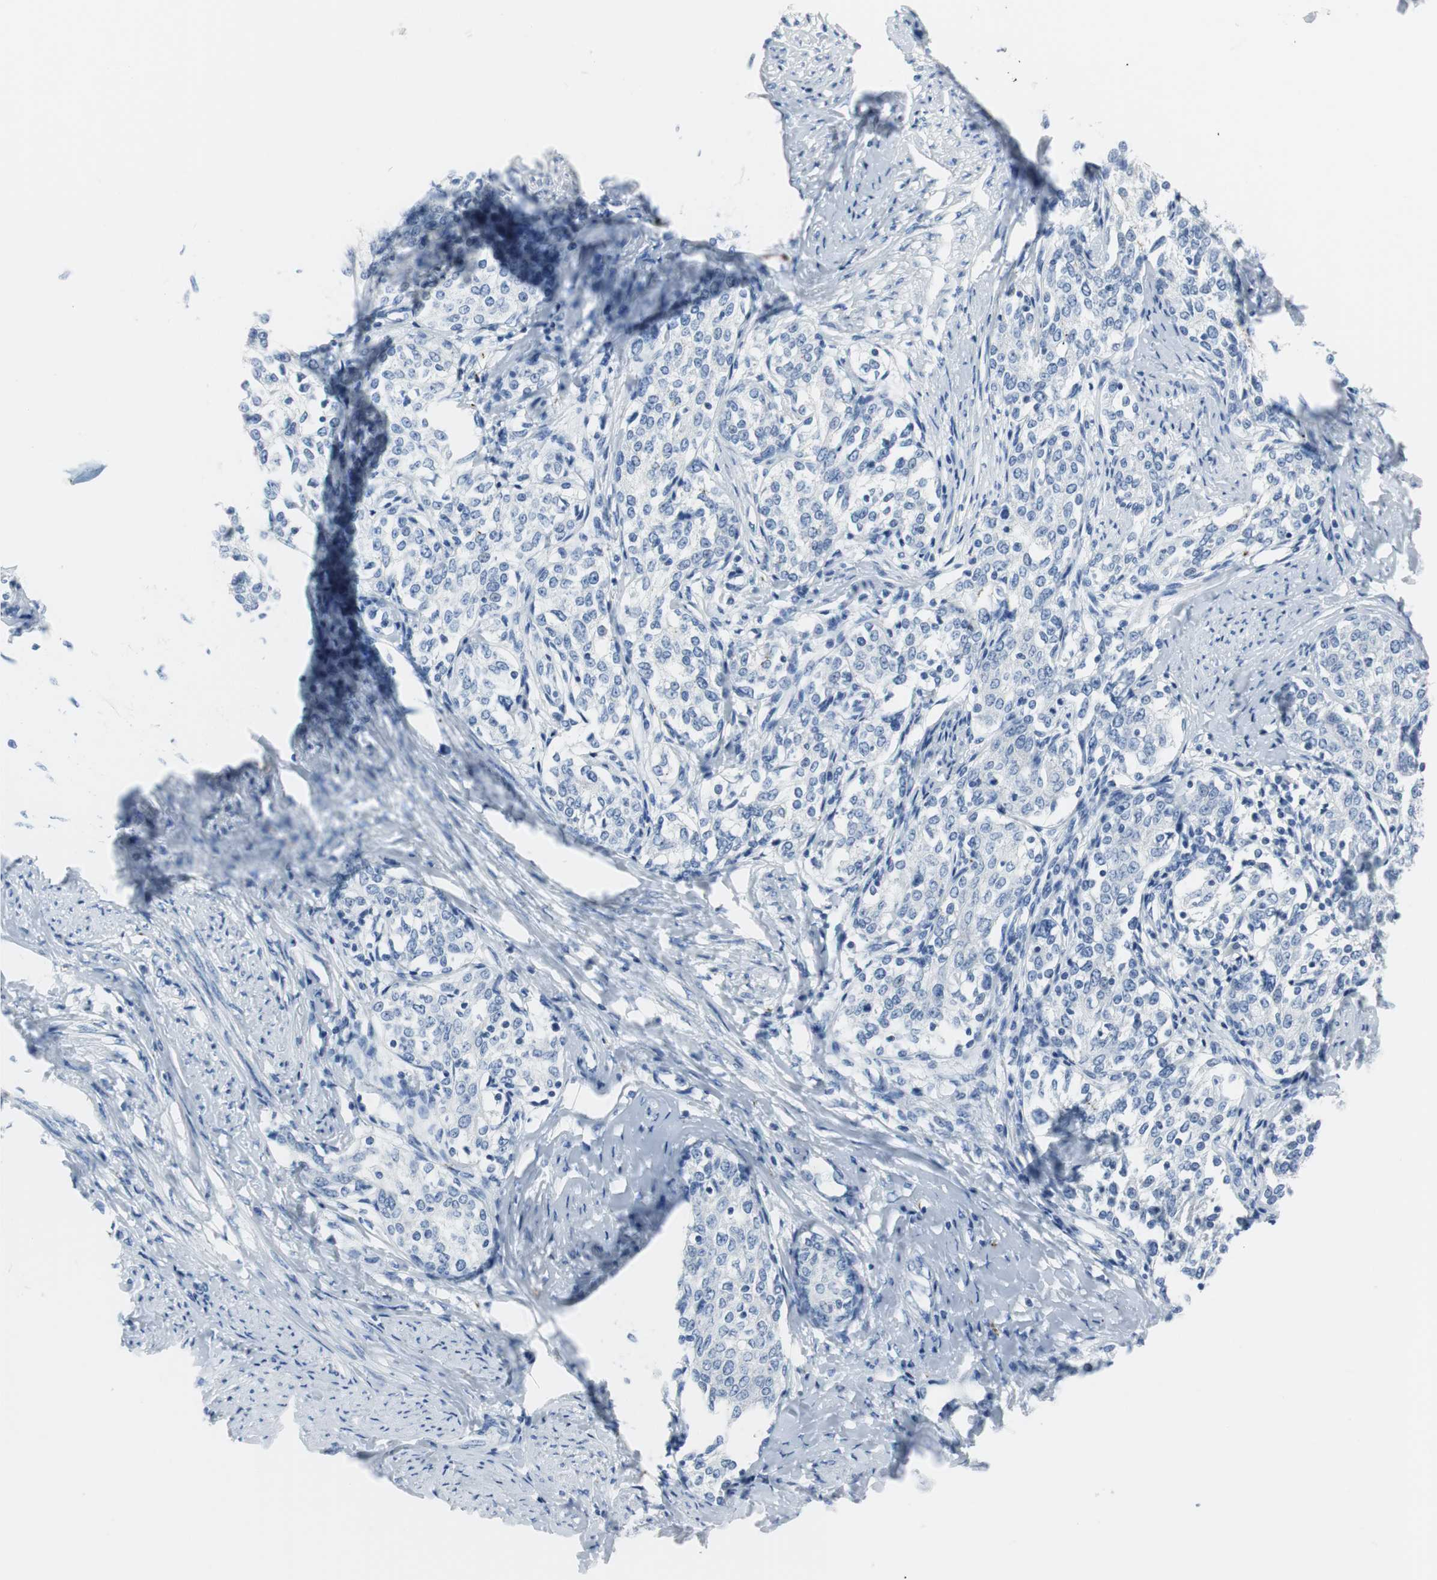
{"staining": {"intensity": "negative", "quantity": "none", "location": "none"}, "tissue": "cervical cancer", "cell_type": "Tumor cells", "image_type": "cancer", "snomed": [{"axis": "morphology", "description": "Squamous cell carcinoma, NOS"}, {"axis": "morphology", "description": "Adenocarcinoma, NOS"}, {"axis": "topography", "description": "Cervix"}], "caption": "IHC image of adenocarcinoma (cervical) stained for a protein (brown), which demonstrates no expression in tumor cells. (Brightfield microscopy of DAB immunohistochemistry (IHC) at high magnification).", "gene": "GAP43", "patient": {"sex": "female", "age": 52}}